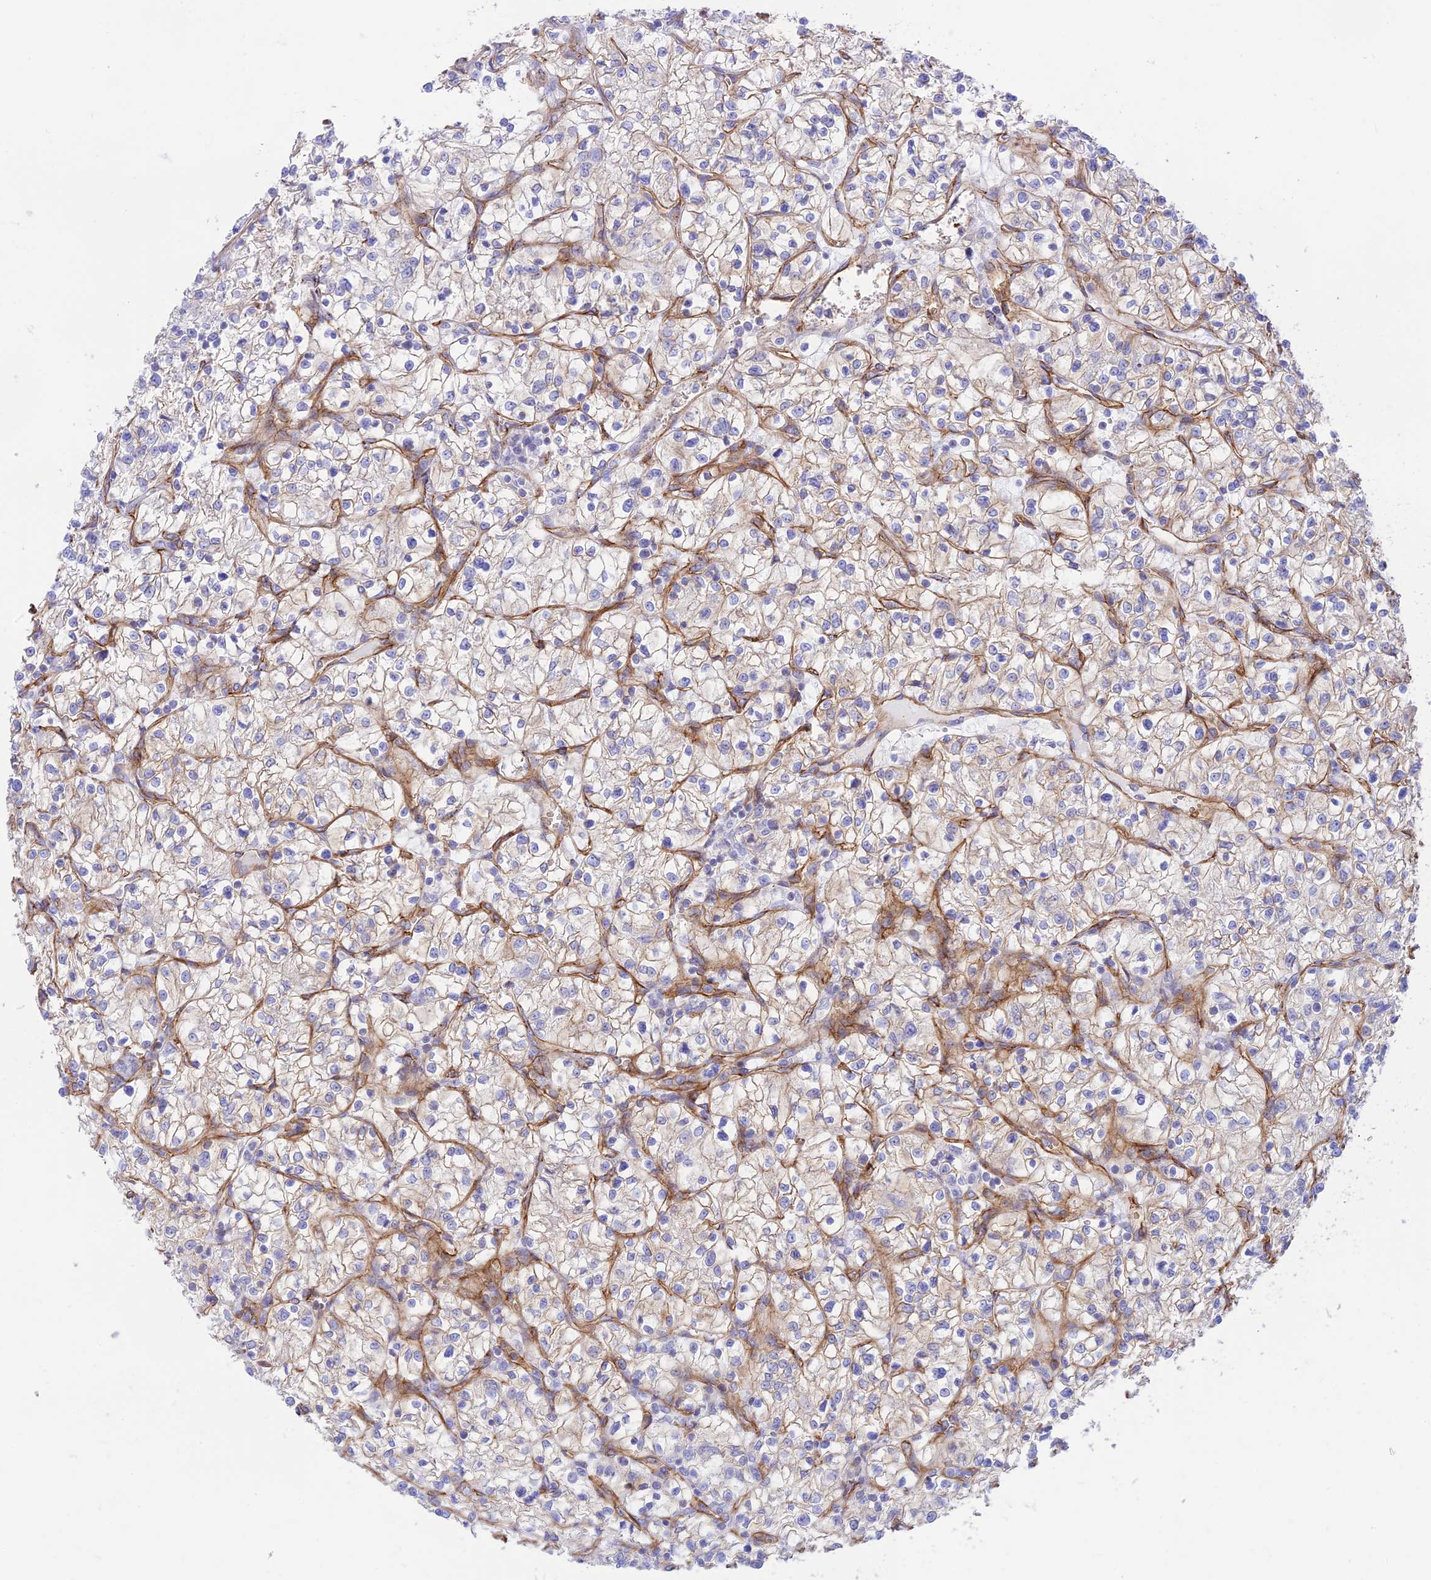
{"staining": {"intensity": "weak", "quantity": "<25%", "location": "cytoplasmic/membranous"}, "tissue": "renal cancer", "cell_type": "Tumor cells", "image_type": "cancer", "snomed": [{"axis": "morphology", "description": "Adenocarcinoma, NOS"}, {"axis": "topography", "description": "Kidney"}], "caption": "Immunohistochemistry (IHC) micrograph of neoplastic tissue: adenocarcinoma (renal) stained with DAB demonstrates no significant protein staining in tumor cells.", "gene": "YPEL5", "patient": {"sex": "female", "age": 64}}